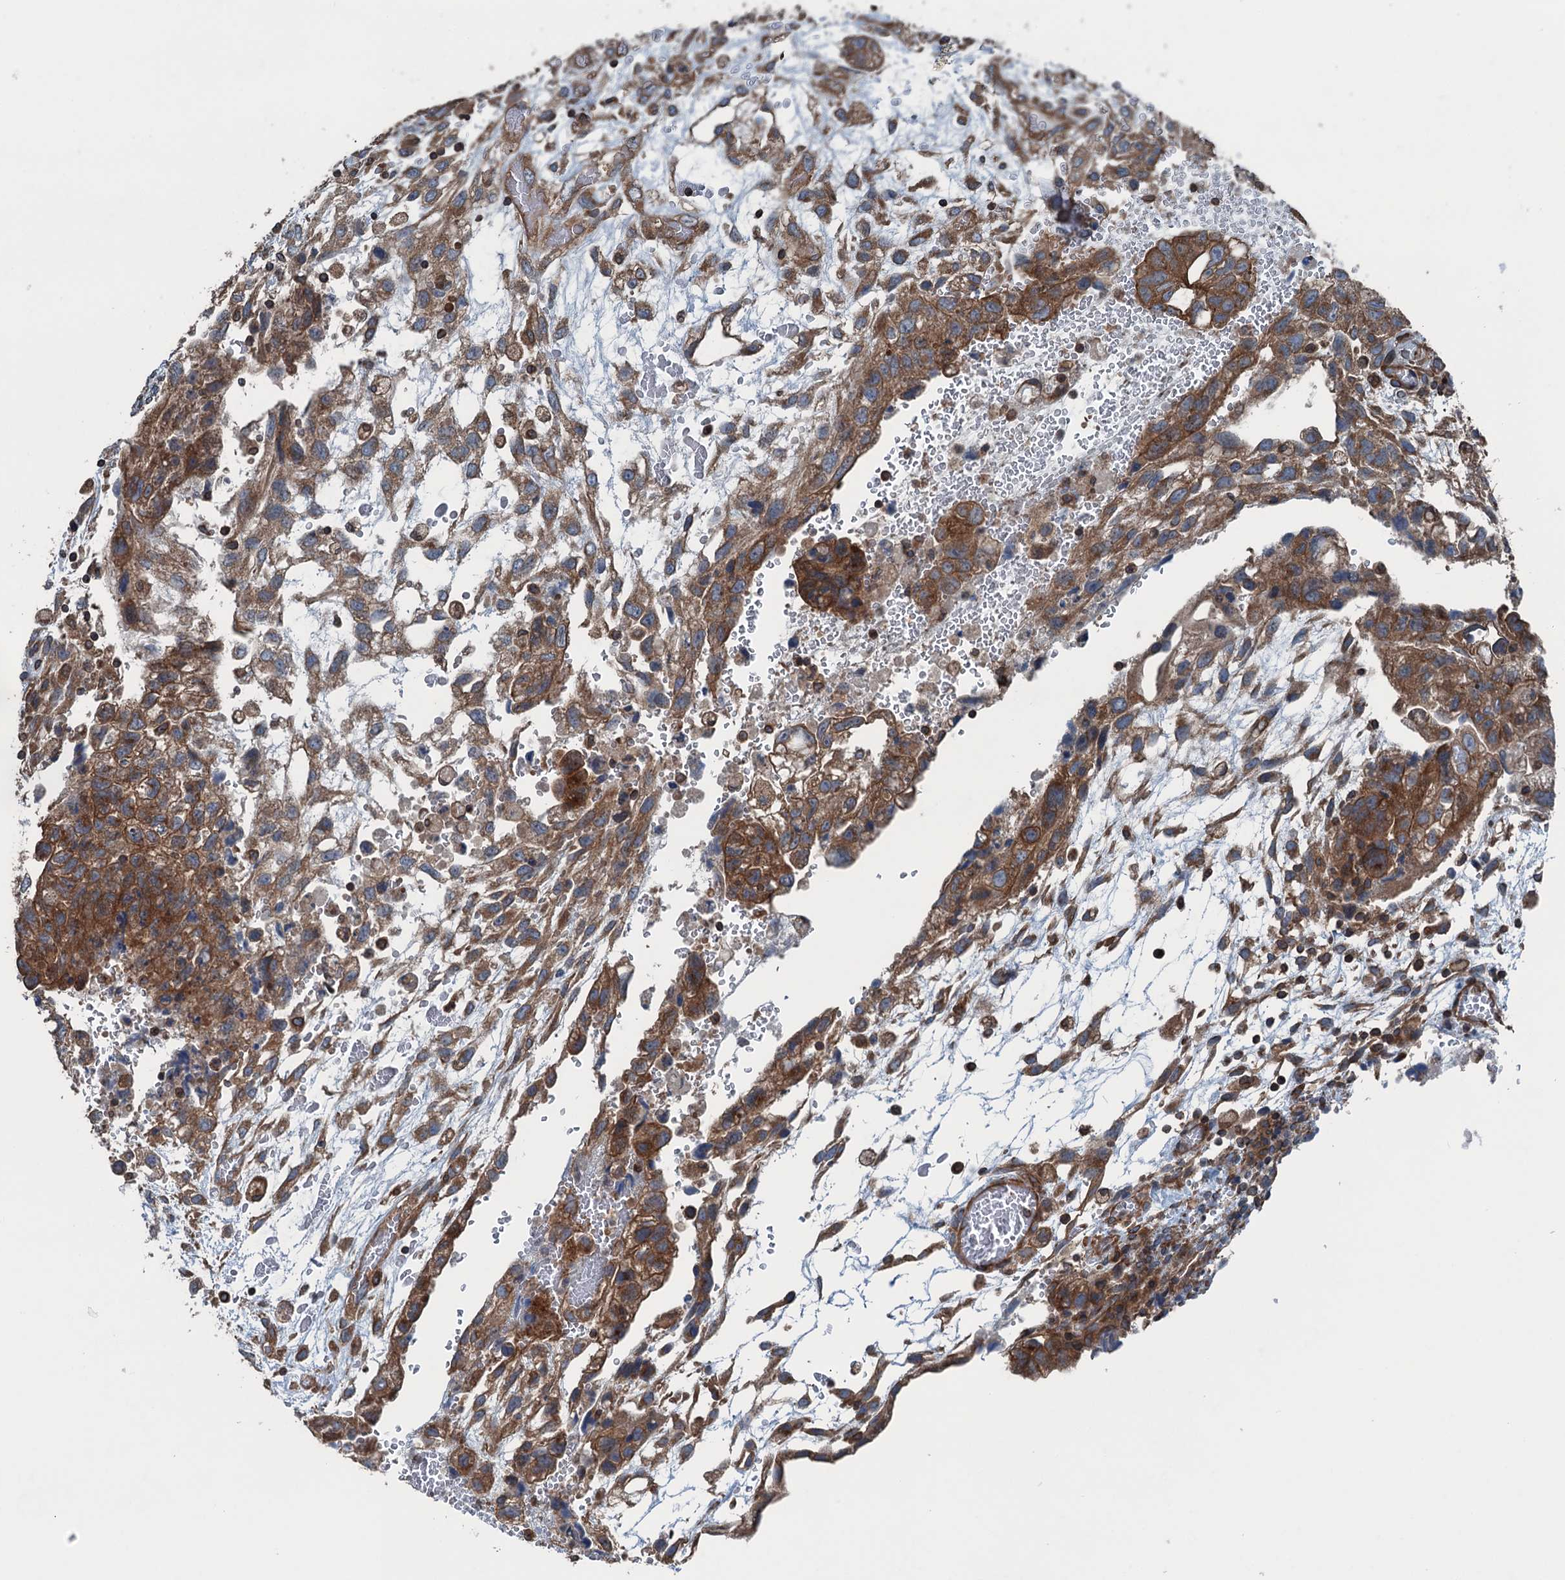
{"staining": {"intensity": "strong", "quantity": ">75%", "location": "cytoplasmic/membranous"}, "tissue": "testis cancer", "cell_type": "Tumor cells", "image_type": "cancer", "snomed": [{"axis": "morphology", "description": "Carcinoma, Embryonal, NOS"}, {"axis": "topography", "description": "Testis"}], "caption": "A brown stain highlights strong cytoplasmic/membranous staining of a protein in human embryonal carcinoma (testis) tumor cells. The staining was performed using DAB to visualize the protein expression in brown, while the nuclei were stained in blue with hematoxylin (Magnification: 20x).", "gene": "TRAPPC8", "patient": {"sex": "male", "age": 36}}